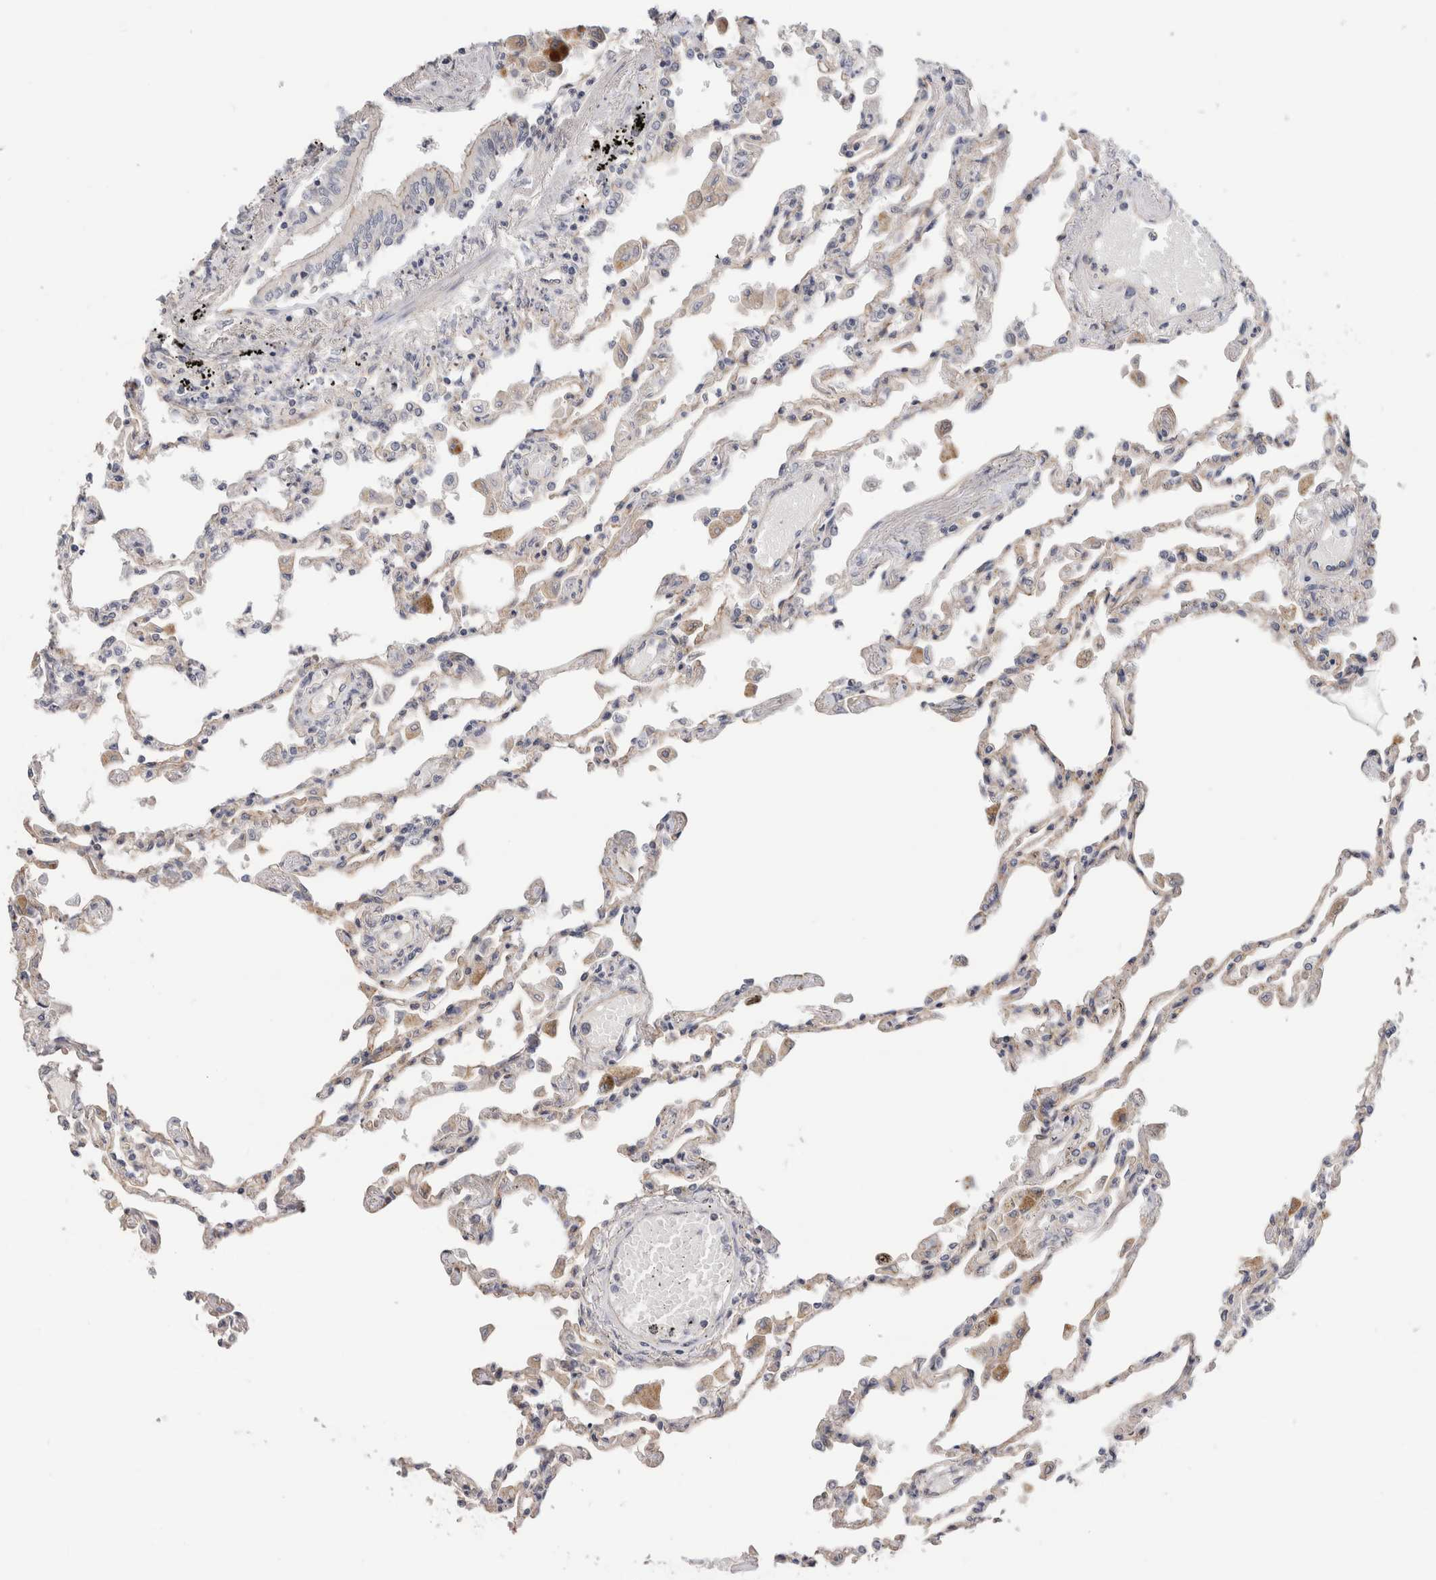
{"staining": {"intensity": "weak", "quantity": "<25%", "location": "cytoplasmic/membranous"}, "tissue": "lung", "cell_type": "Alveolar cells", "image_type": "normal", "snomed": [{"axis": "morphology", "description": "Normal tissue, NOS"}, {"axis": "topography", "description": "Bronchus"}, {"axis": "topography", "description": "Lung"}], "caption": "High magnification brightfield microscopy of normal lung stained with DAB (3,3'-diaminobenzidine) (brown) and counterstained with hematoxylin (blue): alveolar cells show no significant positivity.", "gene": "AFP", "patient": {"sex": "female", "age": 49}}